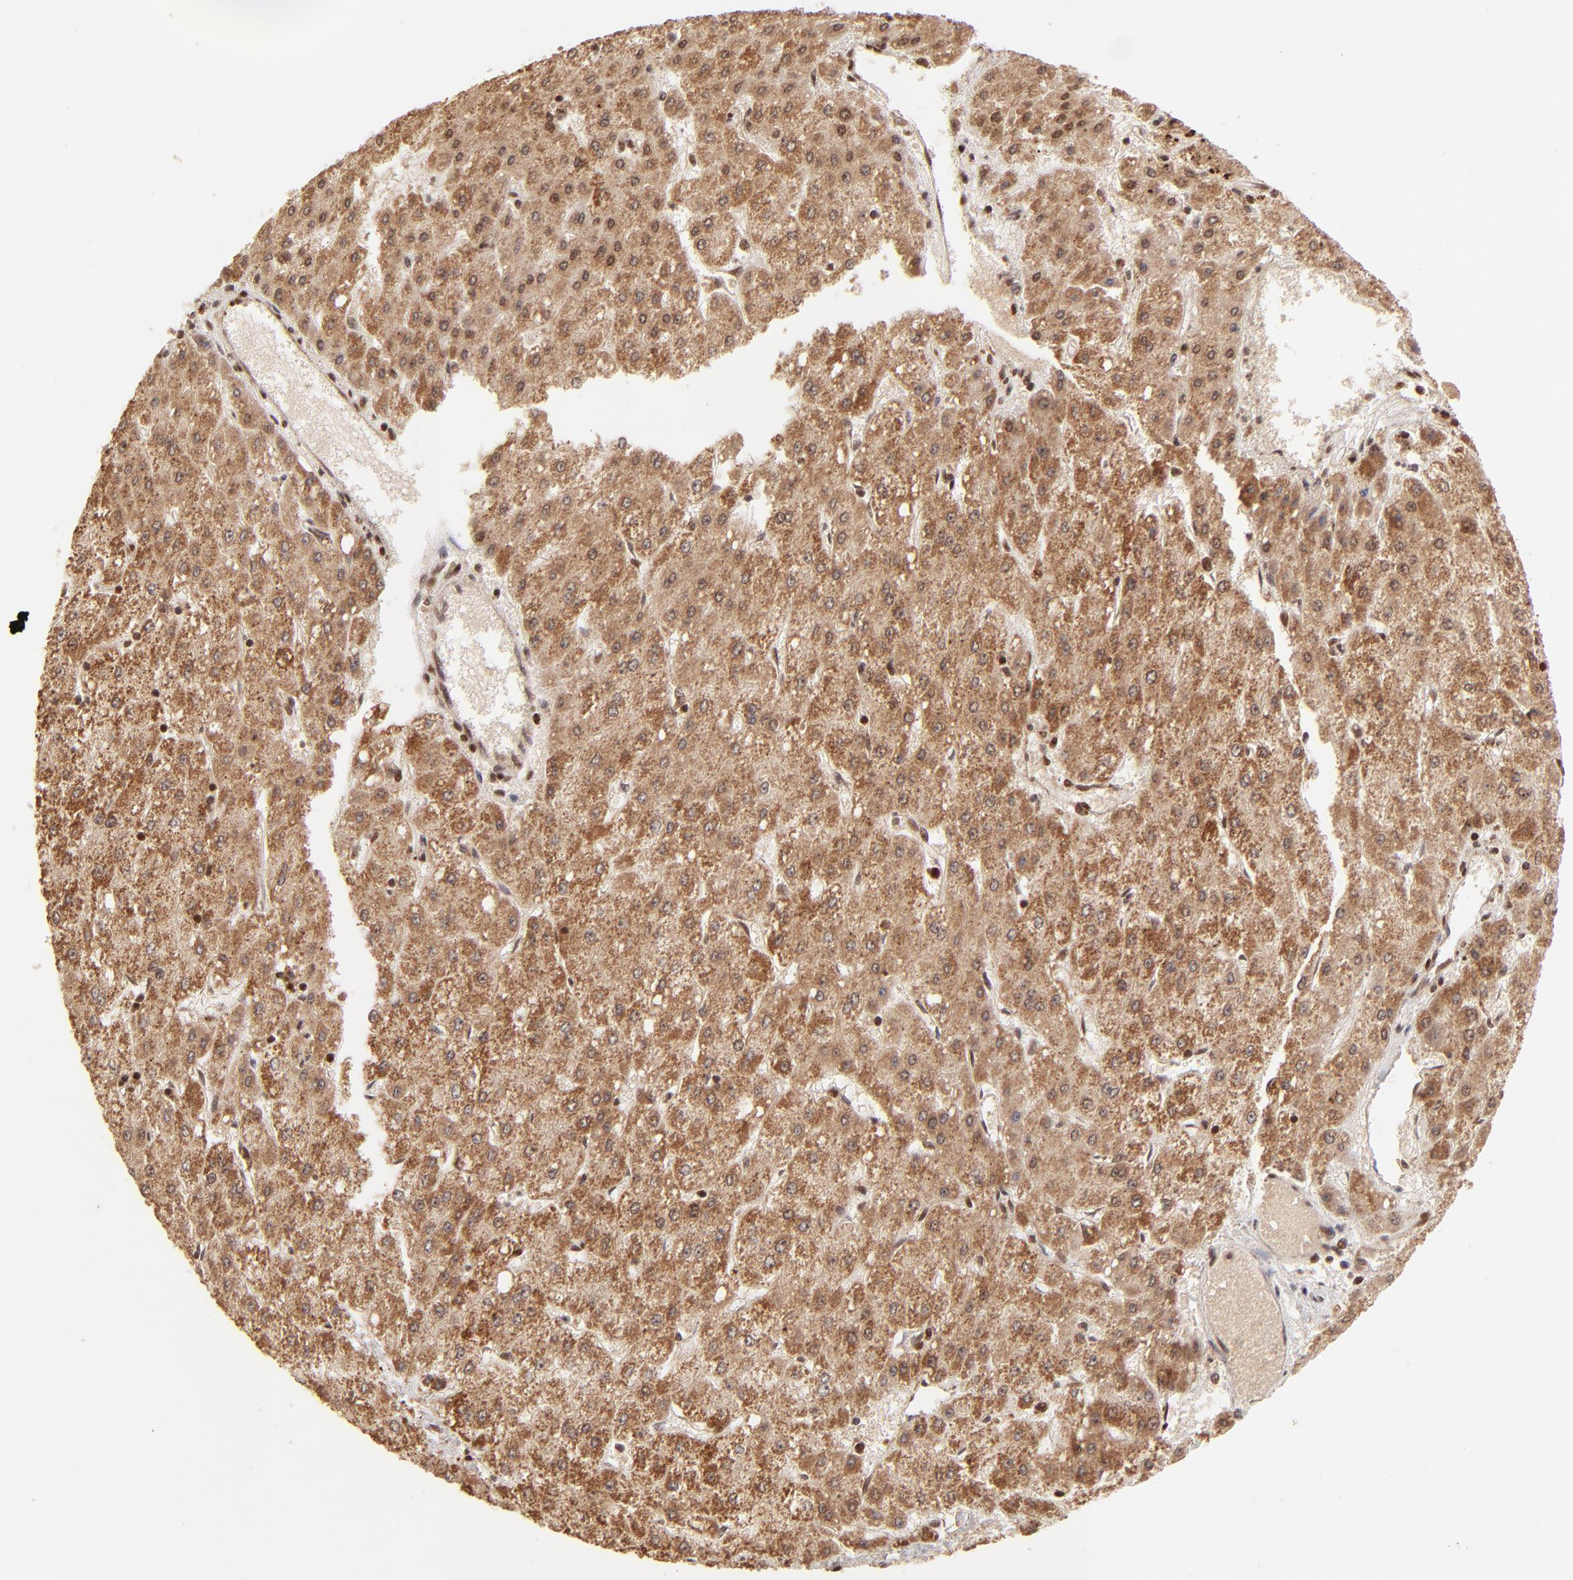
{"staining": {"intensity": "strong", "quantity": ">75%", "location": "cytoplasmic/membranous"}, "tissue": "liver cancer", "cell_type": "Tumor cells", "image_type": "cancer", "snomed": [{"axis": "morphology", "description": "Carcinoma, Hepatocellular, NOS"}, {"axis": "topography", "description": "Liver"}], "caption": "Strong cytoplasmic/membranous expression for a protein is appreciated in approximately >75% of tumor cells of liver cancer (hepatocellular carcinoma) using IHC.", "gene": "MED15", "patient": {"sex": "female", "age": 52}}